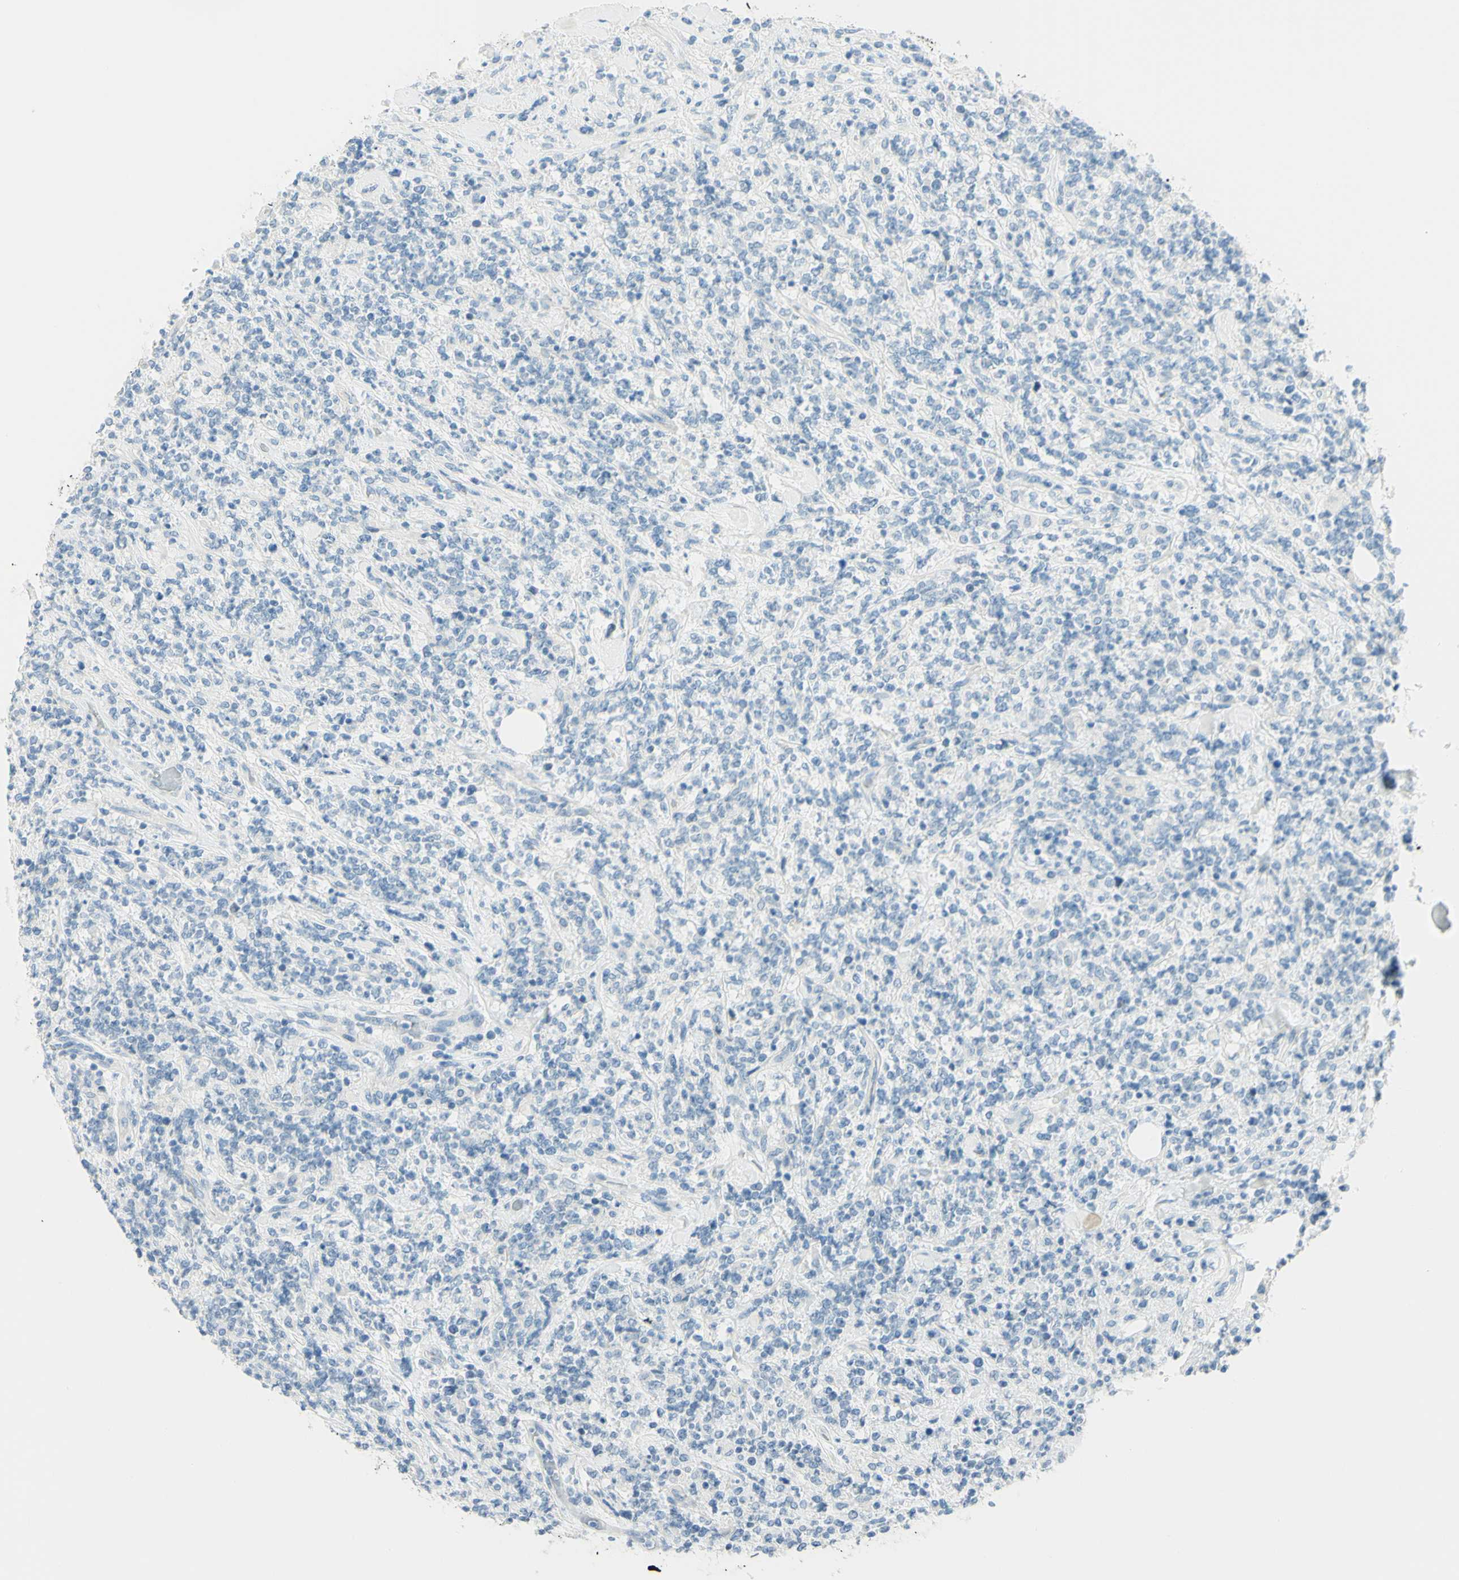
{"staining": {"intensity": "negative", "quantity": "none", "location": "none"}, "tissue": "lymphoma", "cell_type": "Tumor cells", "image_type": "cancer", "snomed": [{"axis": "morphology", "description": "Malignant lymphoma, non-Hodgkin's type, High grade"}, {"axis": "topography", "description": "Soft tissue"}], "caption": "Histopathology image shows no significant protein expression in tumor cells of high-grade malignant lymphoma, non-Hodgkin's type. Brightfield microscopy of immunohistochemistry (IHC) stained with DAB (3,3'-diaminobenzidine) (brown) and hematoxylin (blue), captured at high magnification.", "gene": "TMEM132D", "patient": {"sex": "male", "age": 18}}